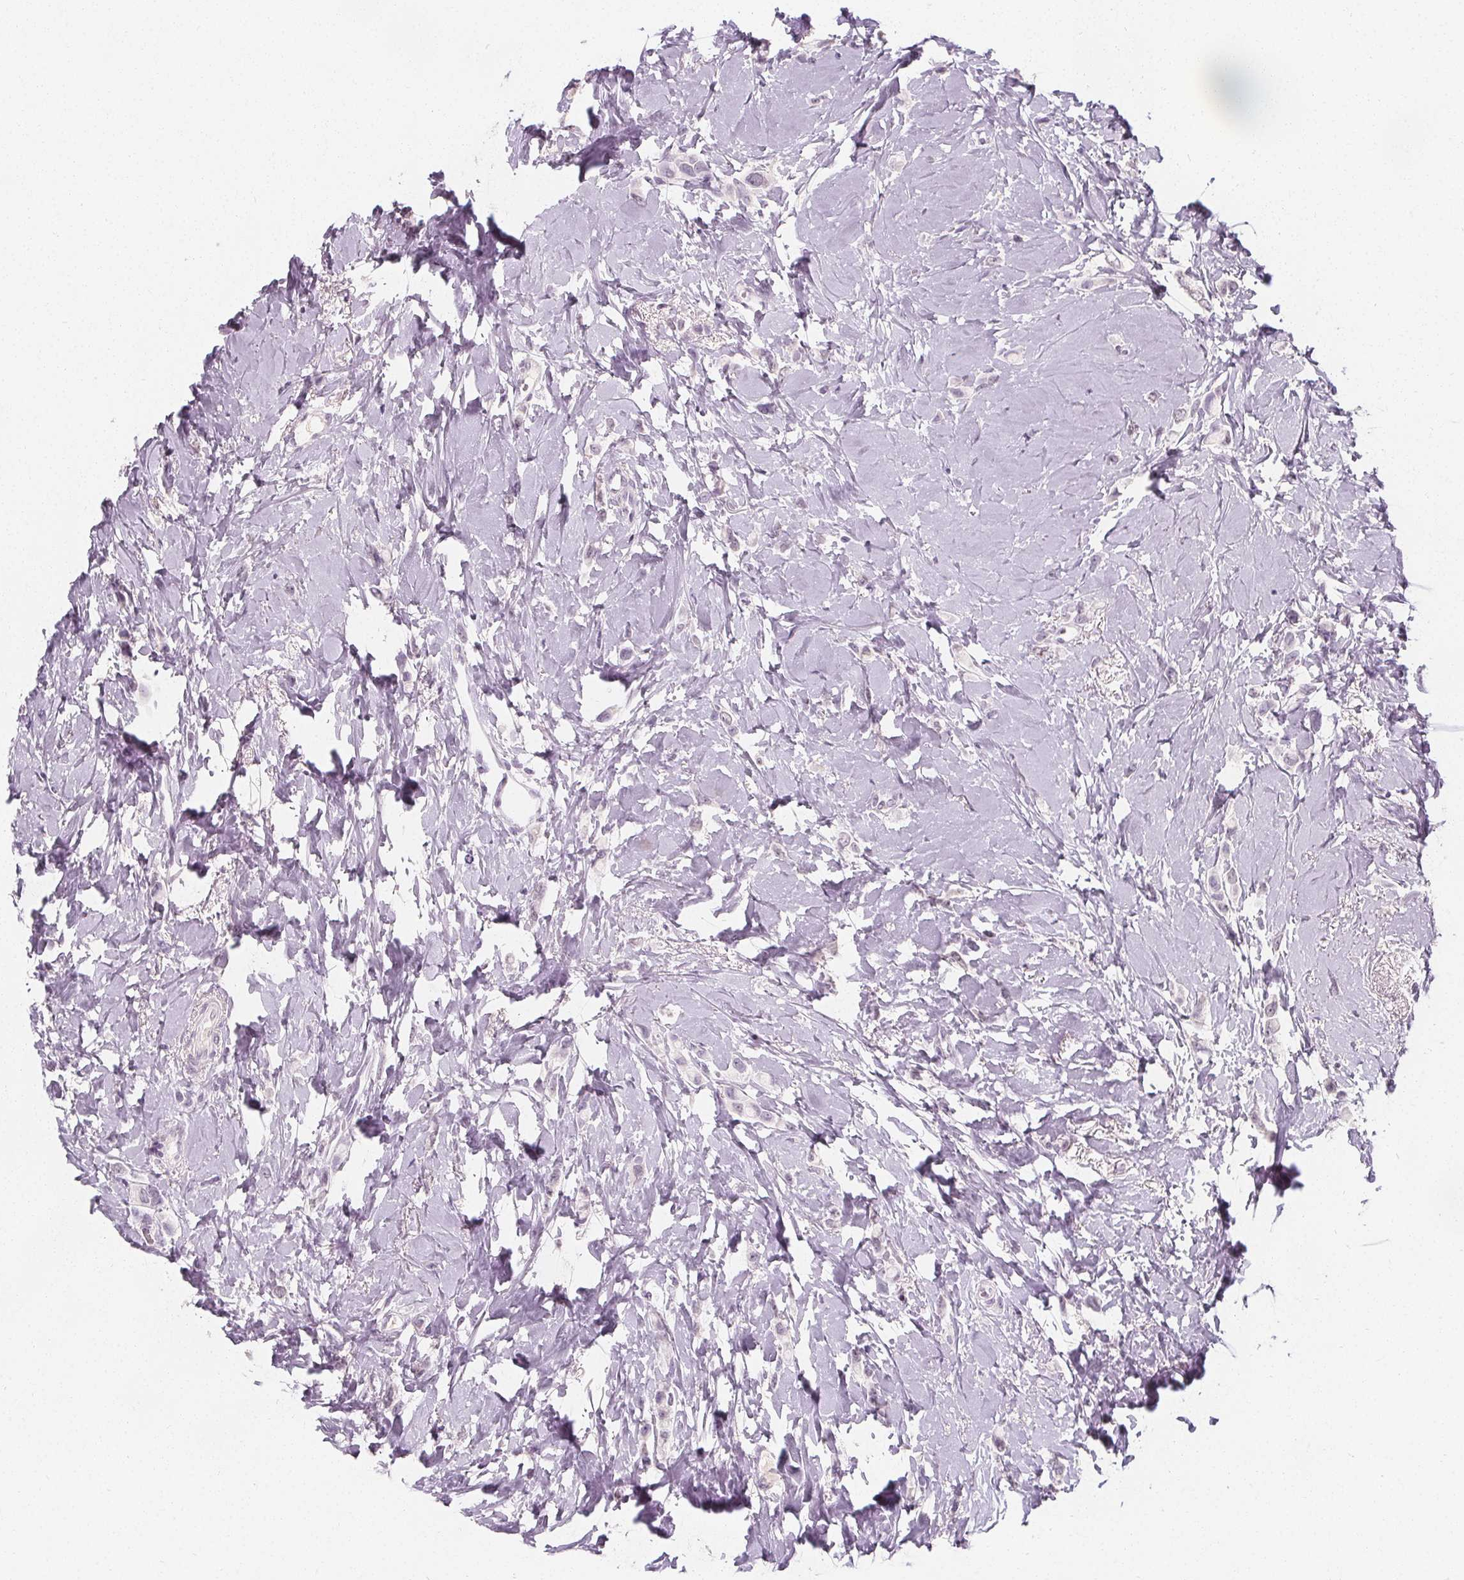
{"staining": {"intensity": "negative", "quantity": "none", "location": "none"}, "tissue": "breast cancer", "cell_type": "Tumor cells", "image_type": "cancer", "snomed": [{"axis": "morphology", "description": "Lobular carcinoma"}, {"axis": "topography", "description": "Breast"}], "caption": "Protein analysis of lobular carcinoma (breast) shows no significant staining in tumor cells.", "gene": "DBX2", "patient": {"sex": "female", "age": 66}}